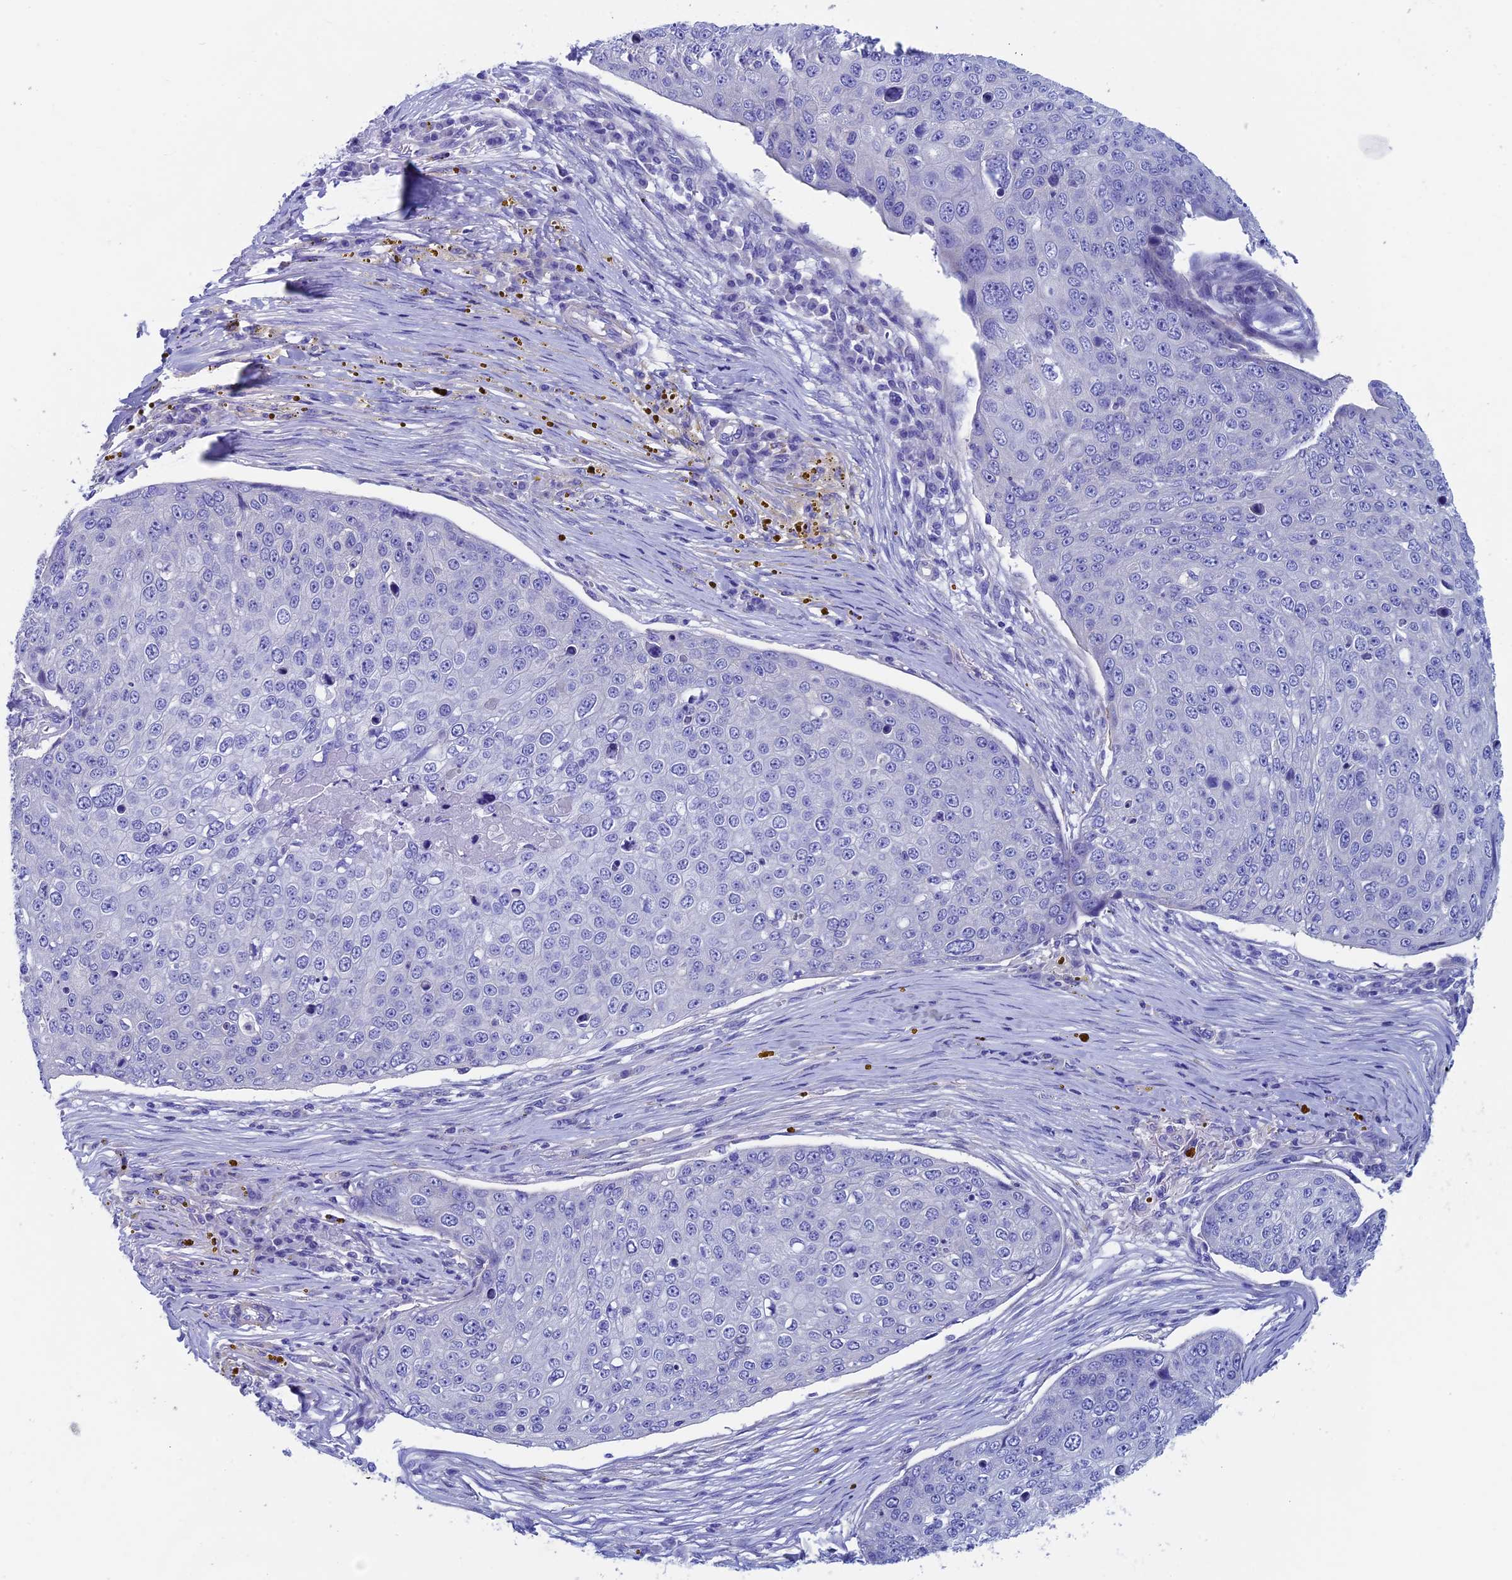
{"staining": {"intensity": "negative", "quantity": "none", "location": "none"}, "tissue": "skin cancer", "cell_type": "Tumor cells", "image_type": "cancer", "snomed": [{"axis": "morphology", "description": "Squamous cell carcinoma, NOS"}, {"axis": "topography", "description": "Skin"}], "caption": "Skin cancer was stained to show a protein in brown. There is no significant staining in tumor cells.", "gene": "ADH7", "patient": {"sex": "male", "age": 71}}